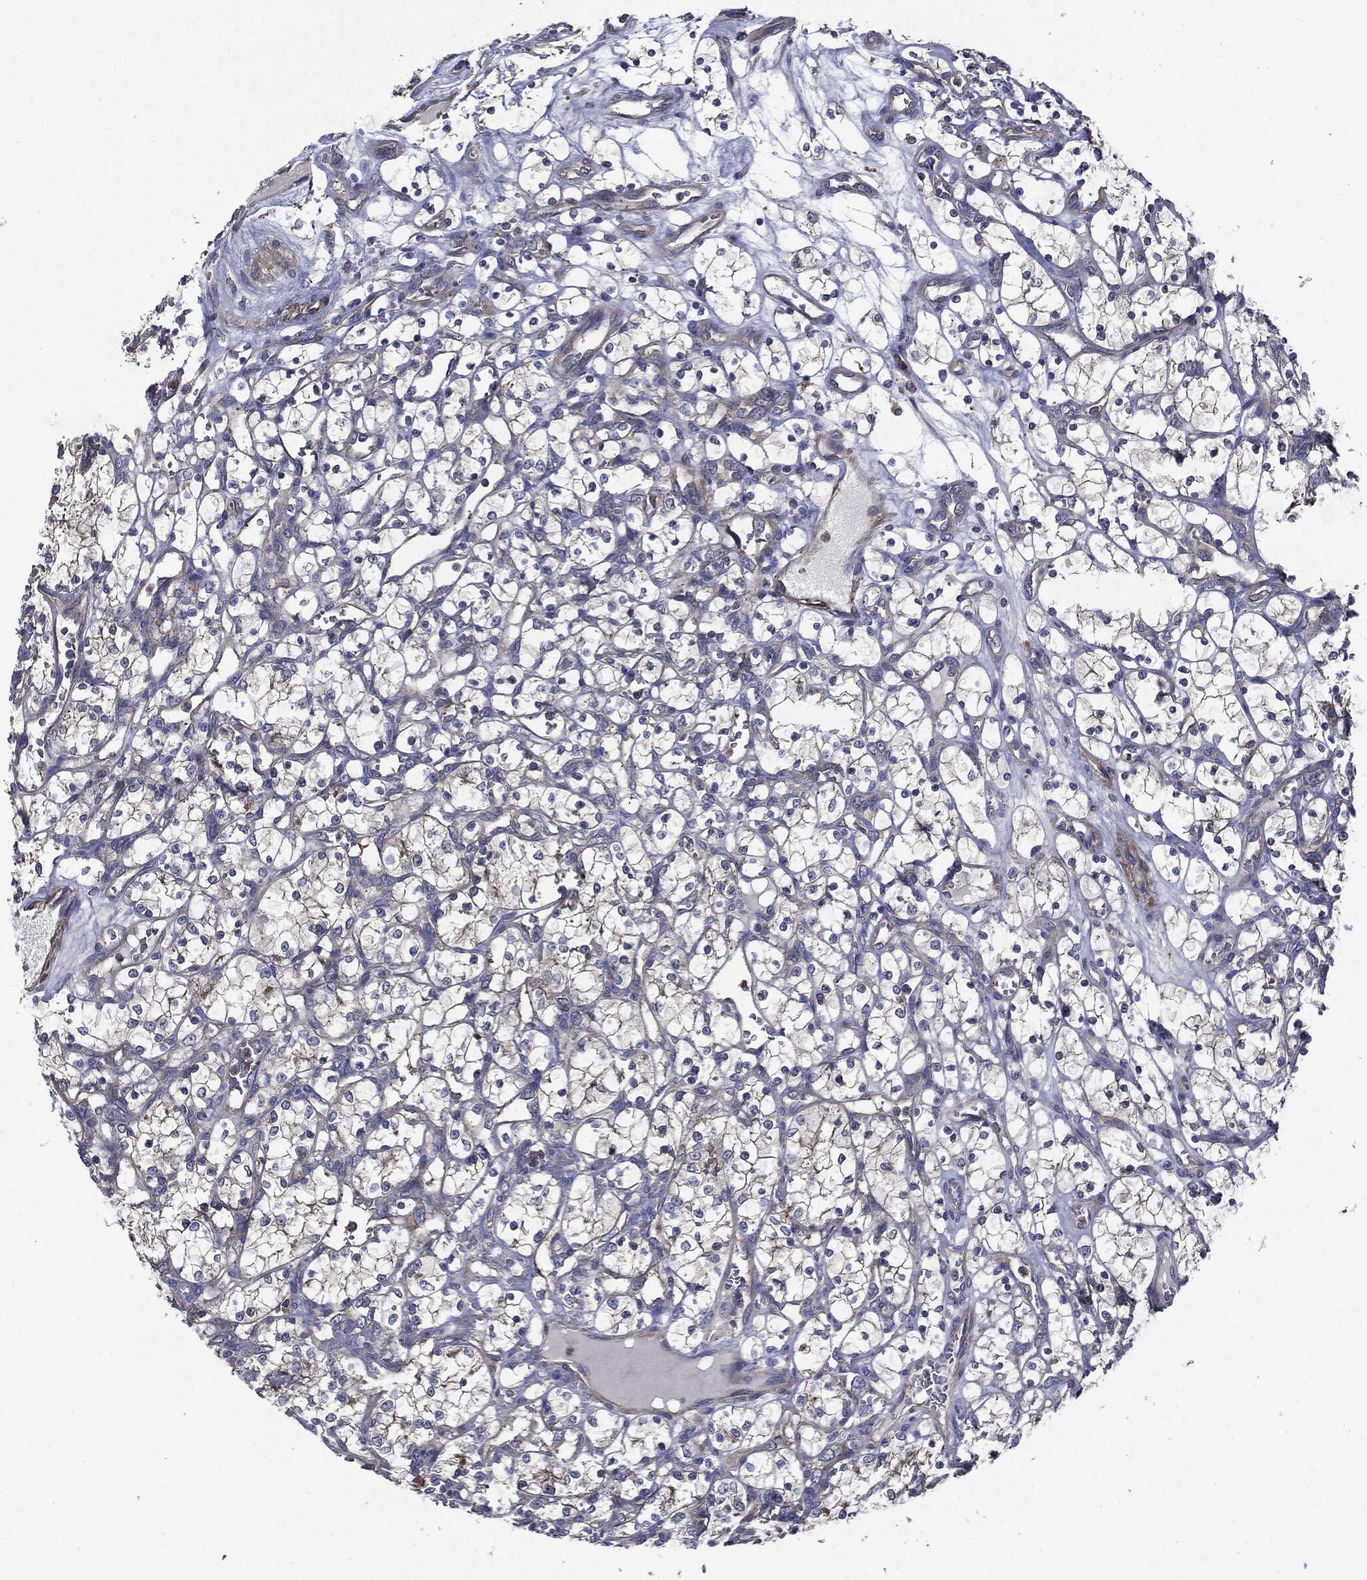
{"staining": {"intensity": "negative", "quantity": "none", "location": "none"}, "tissue": "renal cancer", "cell_type": "Tumor cells", "image_type": "cancer", "snomed": [{"axis": "morphology", "description": "Adenocarcinoma, NOS"}, {"axis": "topography", "description": "Kidney"}], "caption": "High power microscopy image of an immunohistochemistry histopathology image of adenocarcinoma (renal), revealing no significant positivity in tumor cells.", "gene": "PDCD6IP", "patient": {"sex": "female", "age": 69}}